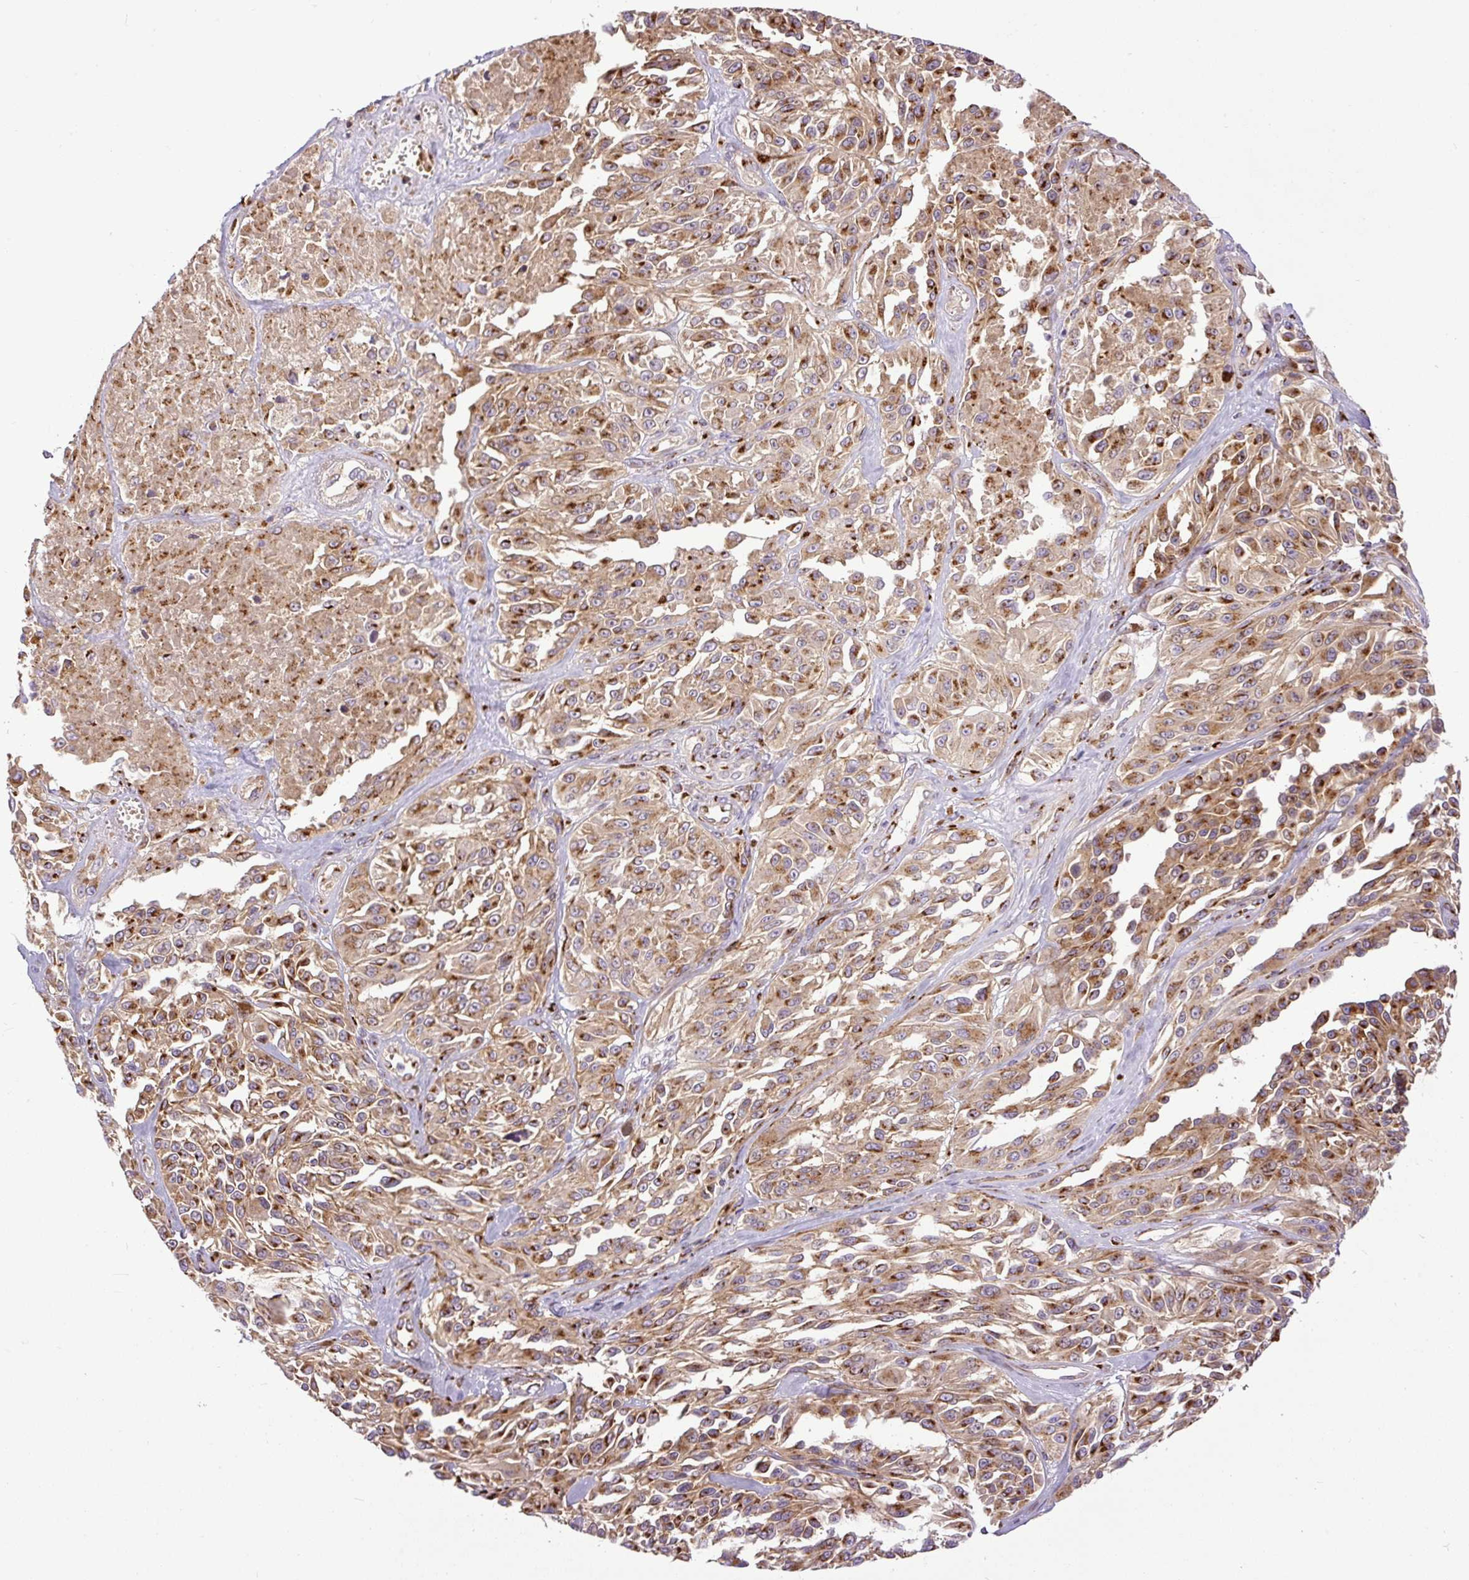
{"staining": {"intensity": "moderate", "quantity": ">75%", "location": "cytoplasmic/membranous"}, "tissue": "melanoma", "cell_type": "Tumor cells", "image_type": "cancer", "snomed": [{"axis": "morphology", "description": "Malignant melanoma, NOS"}, {"axis": "topography", "description": "Skin"}], "caption": "A photomicrograph of human melanoma stained for a protein shows moderate cytoplasmic/membranous brown staining in tumor cells. (DAB IHC with brightfield microscopy, high magnification).", "gene": "MSMP", "patient": {"sex": "male", "age": 94}}